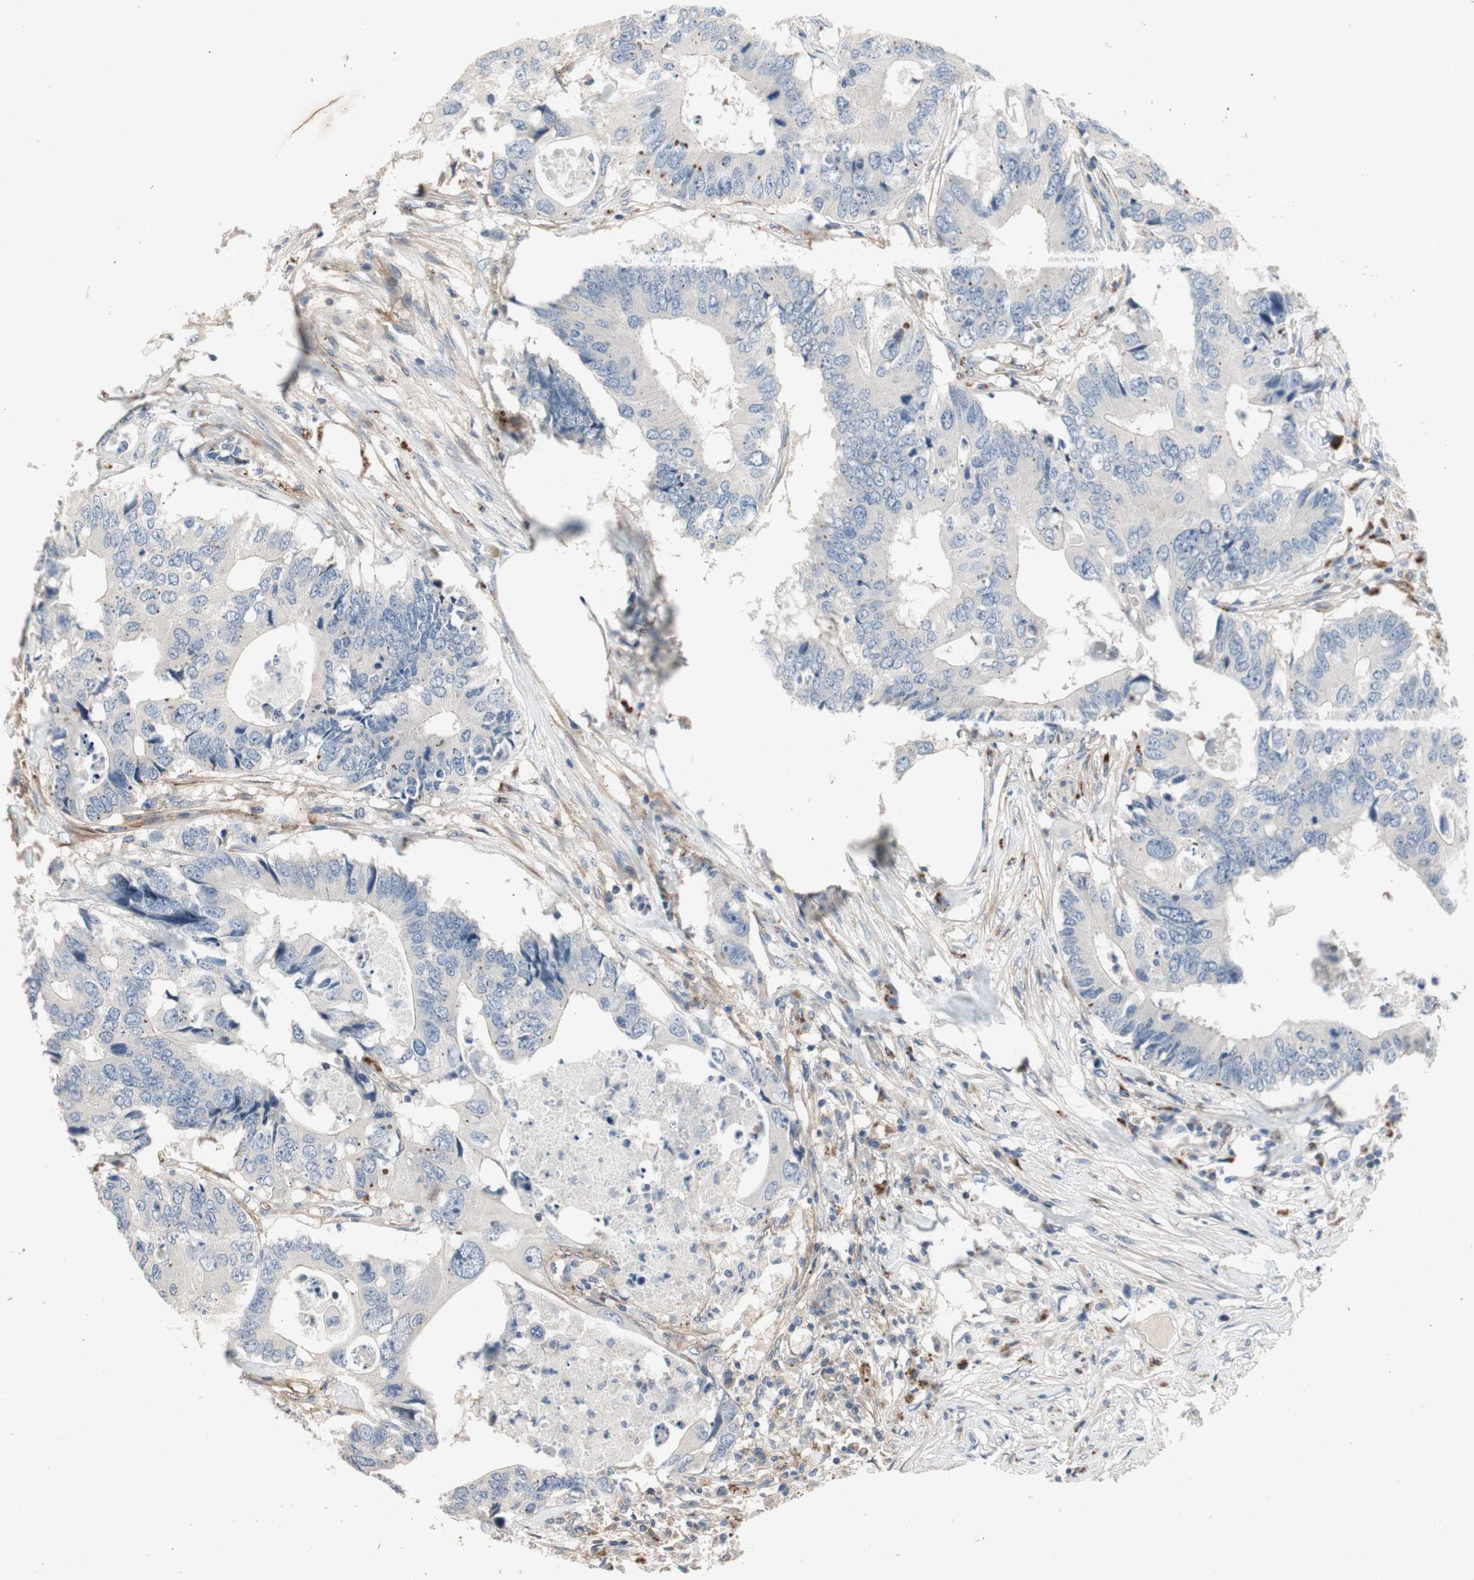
{"staining": {"intensity": "negative", "quantity": "none", "location": "none"}, "tissue": "colorectal cancer", "cell_type": "Tumor cells", "image_type": "cancer", "snomed": [{"axis": "morphology", "description": "Adenocarcinoma, NOS"}, {"axis": "topography", "description": "Colon"}], "caption": "Immunohistochemistry image of human adenocarcinoma (colorectal) stained for a protein (brown), which shows no staining in tumor cells.", "gene": "ALPL", "patient": {"sex": "male", "age": 71}}